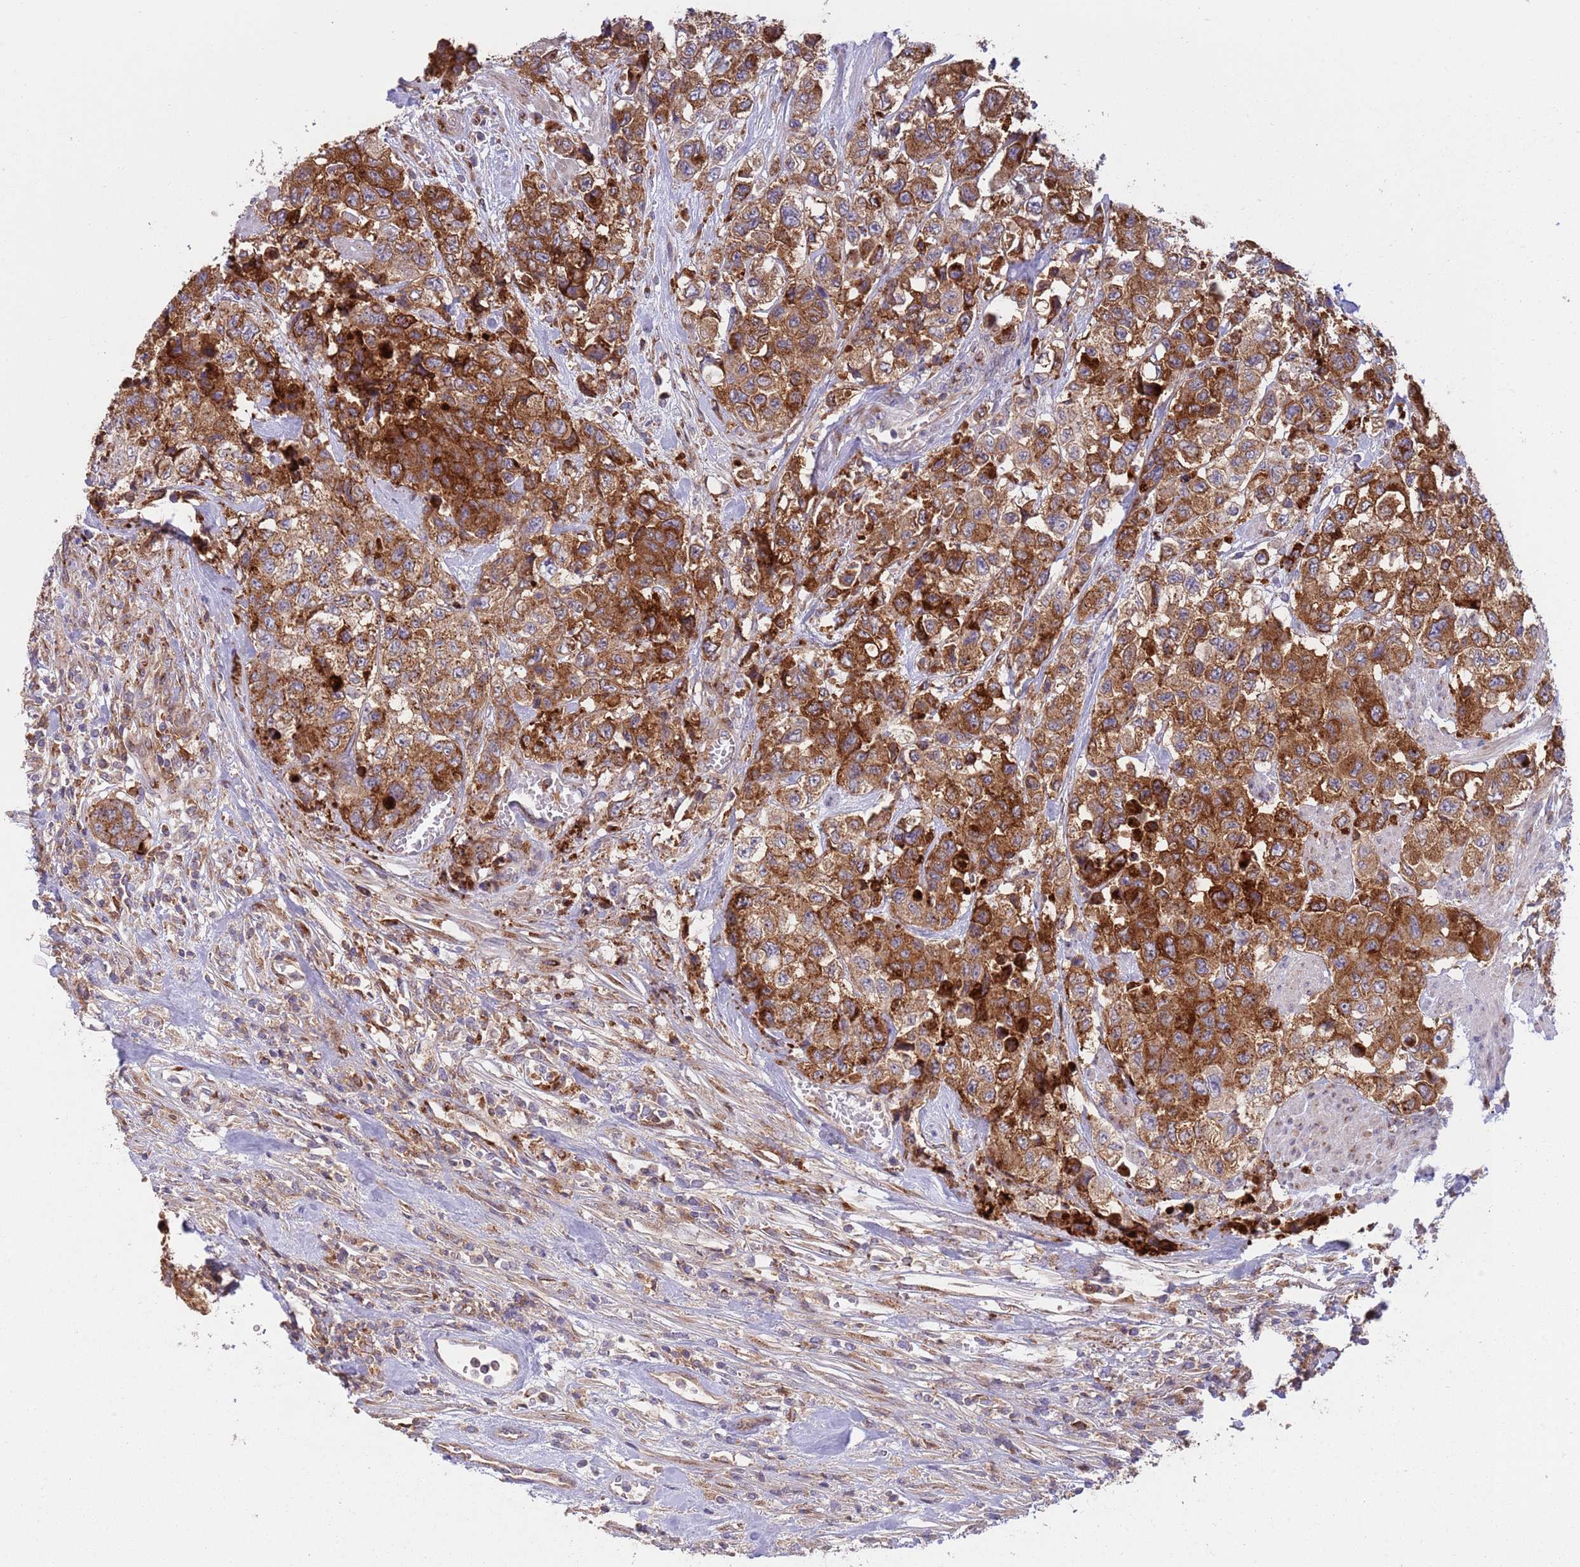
{"staining": {"intensity": "strong", "quantity": ">75%", "location": "cytoplasmic/membranous"}, "tissue": "urothelial cancer", "cell_type": "Tumor cells", "image_type": "cancer", "snomed": [{"axis": "morphology", "description": "Urothelial carcinoma, High grade"}, {"axis": "topography", "description": "Urinary bladder"}], "caption": "Immunohistochemistry (IHC) photomicrograph of high-grade urothelial carcinoma stained for a protein (brown), which shows high levels of strong cytoplasmic/membranous positivity in approximately >75% of tumor cells.", "gene": "BTBD7", "patient": {"sex": "female", "age": 78}}